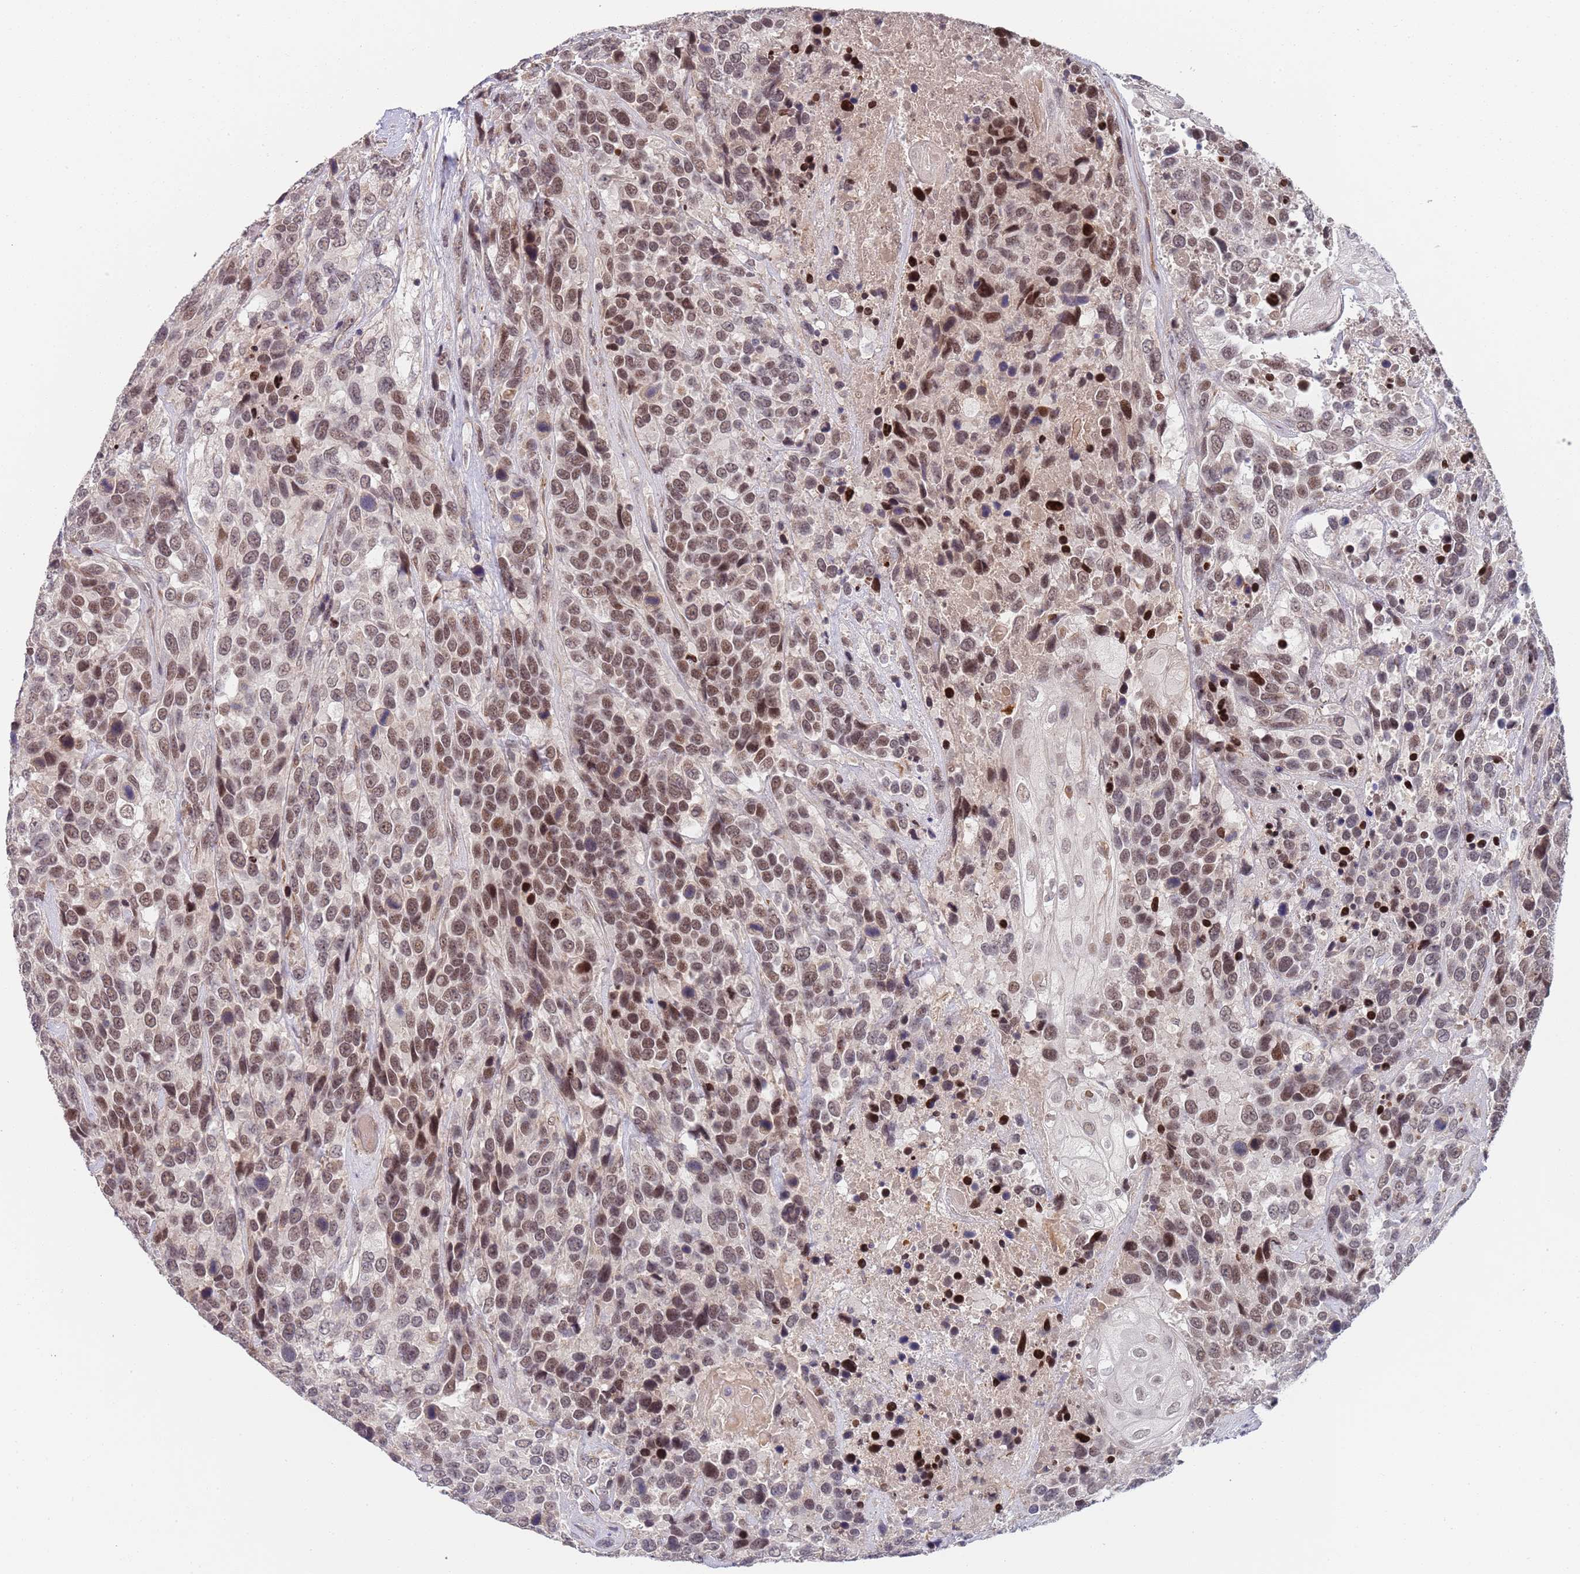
{"staining": {"intensity": "moderate", "quantity": "25%-75%", "location": "nuclear"}, "tissue": "urothelial cancer", "cell_type": "Tumor cells", "image_type": "cancer", "snomed": [{"axis": "morphology", "description": "Urothelial carcinoma, High grade"}, {"axis": "topography", "description": "Urinary bladder"}], "caption": "Immunohistochemical staining of high-grade urothelial carcinoma exhibits medium levels of moderate nuclear positivity in approximately 25%-75% of tumor cells.", "gene": "B4GALT4", "patient": {"sex": "female", "age": 70}}